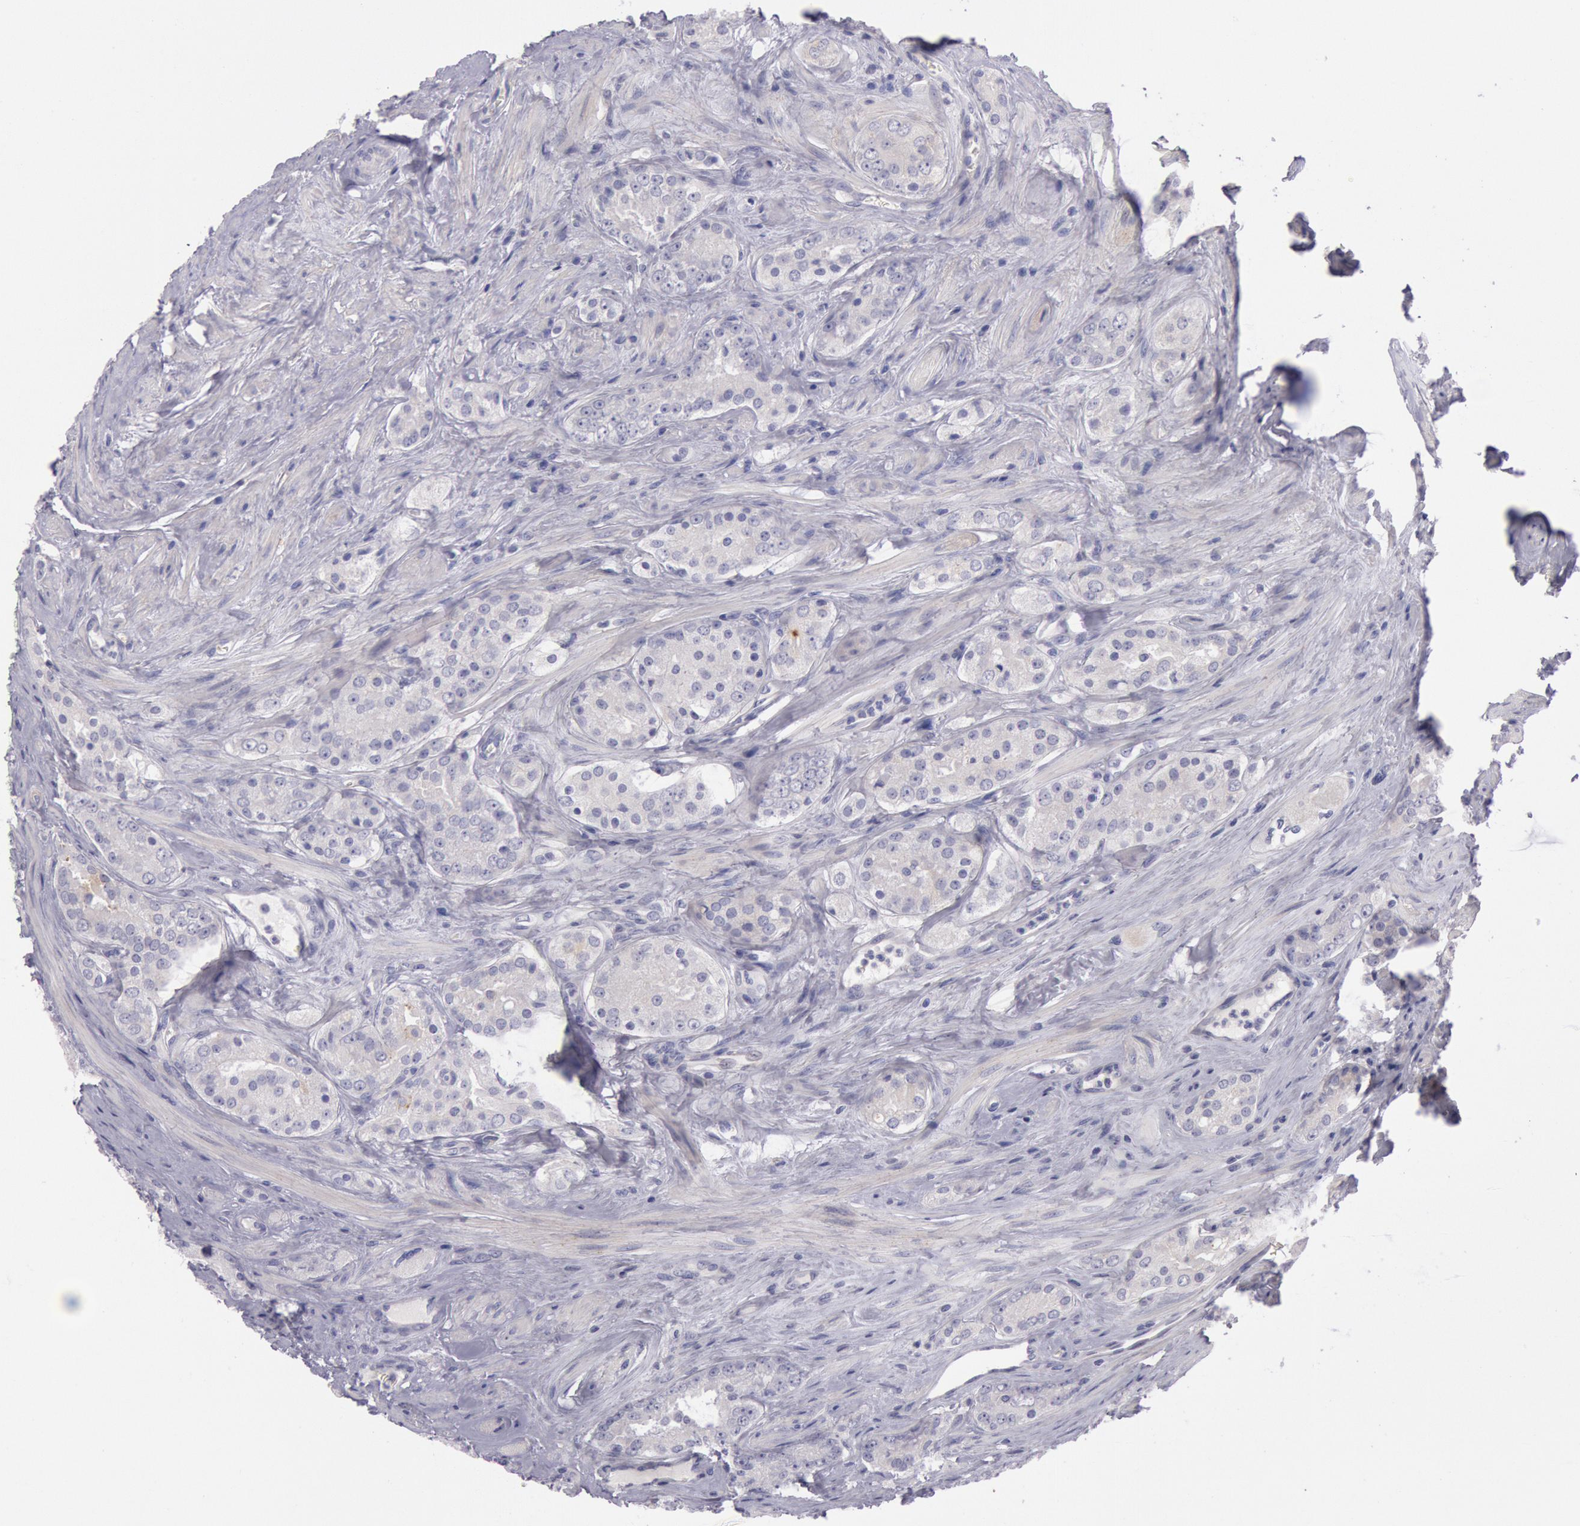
{"staining": {"intensity": "negative", "quantity": "none", "location": "none"}, "tissue": "prostate cancer", "cell_type": "Tumor cells", "image_type": "cancer", "snomed": [{"axis": "morphology", "description": "Adenocarcinoma, Medium grade"}, {"axis": "topography", "description": "Prostate"}], "caption": "This histopathology image is of medium-grade adenocarcinoma (prostate) stained with IHC to label a protein in brown with the nuclei are counter-stained blue. There is no positivity in tumor cells.", "gene": "TRIB2", "patient": {"sex": "male", "age": 60}}